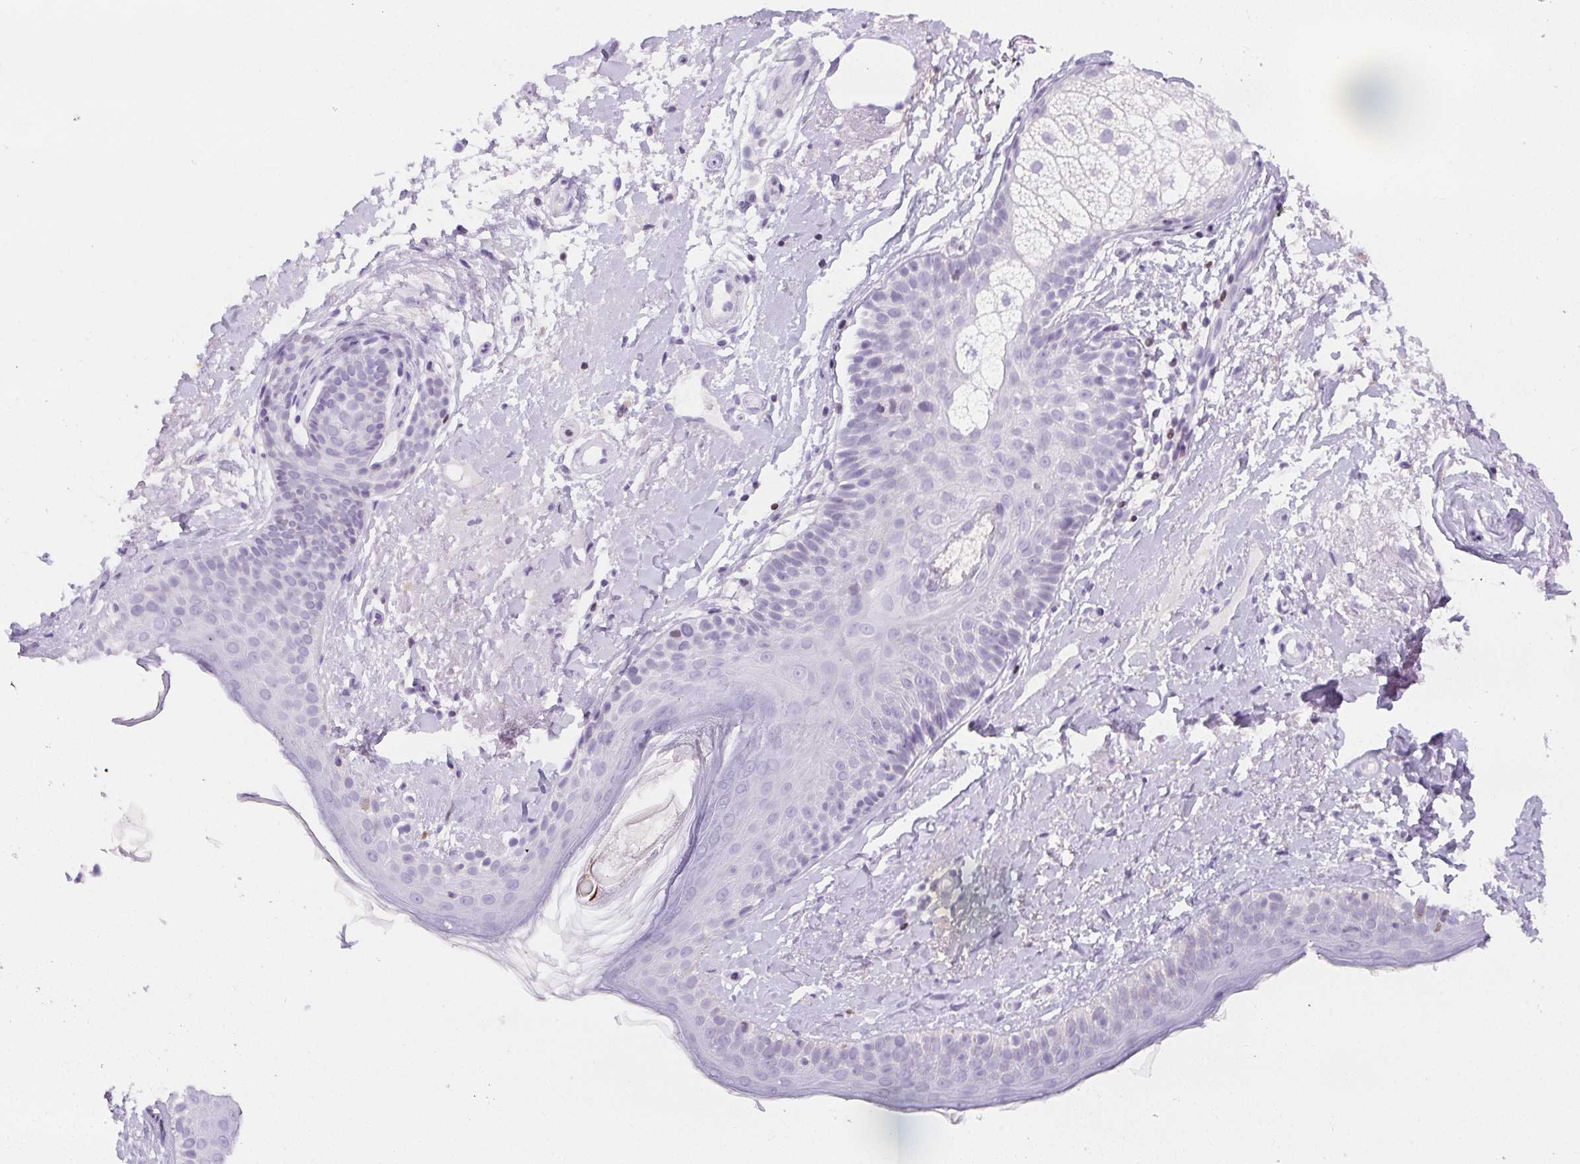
{"staining": {"intensity": "negative", "quantity": "none", "location": "none"}, "tissue": "skin", "cell_type": "Fibroblasts", "image_type": "normal", "snomed": [{"axis": "morphology", "description": "Normal tissue, NOS"}, {"axis": "topography", "description": "Skin"}], "caption": "The photomicrograph exhibits no staining of fibroblasts in unremarkable skin.", "gene": "BEND2", "patient": {"sex": "male", "age": 73}}